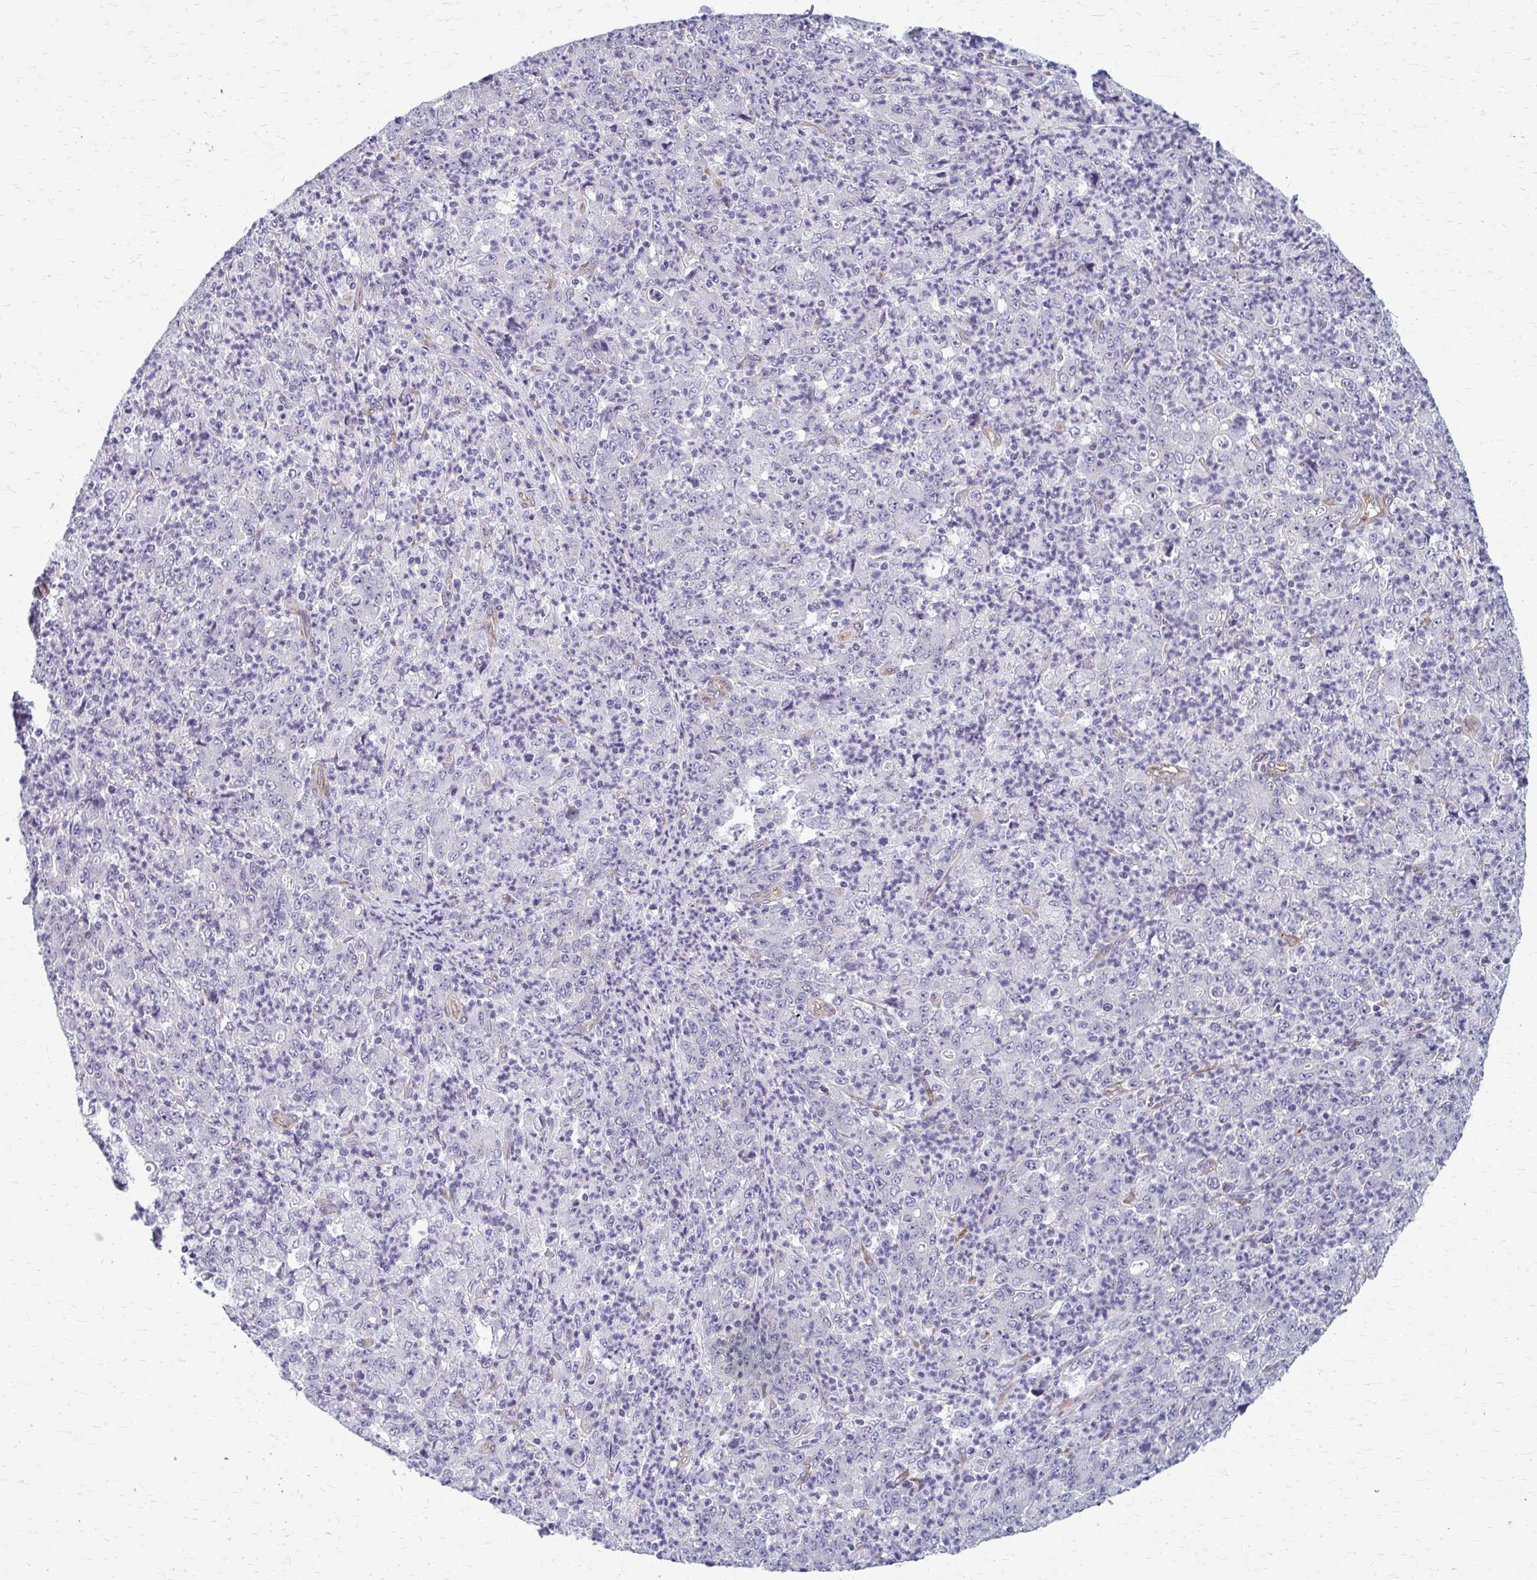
{"staining": {"intensity": "negative", "quantity": "none", "location": "none"}, "tissue": "stomach cancer", "cell_type": "Tumor cells", "image_type": "cancer", "snomed": [{"axis": "morphology", "description": "Adenocarcinoma, NOS"}, {"axis": "topography", "description": "Stomach, lower"}], "caption": "Stomach cancer was stained to show a protein in brown. There is no significant staining in tumor cells. Nuclei are stained in blue.", "gene": "DEPP1", "patient": {"sex": "female", "age": 71}}